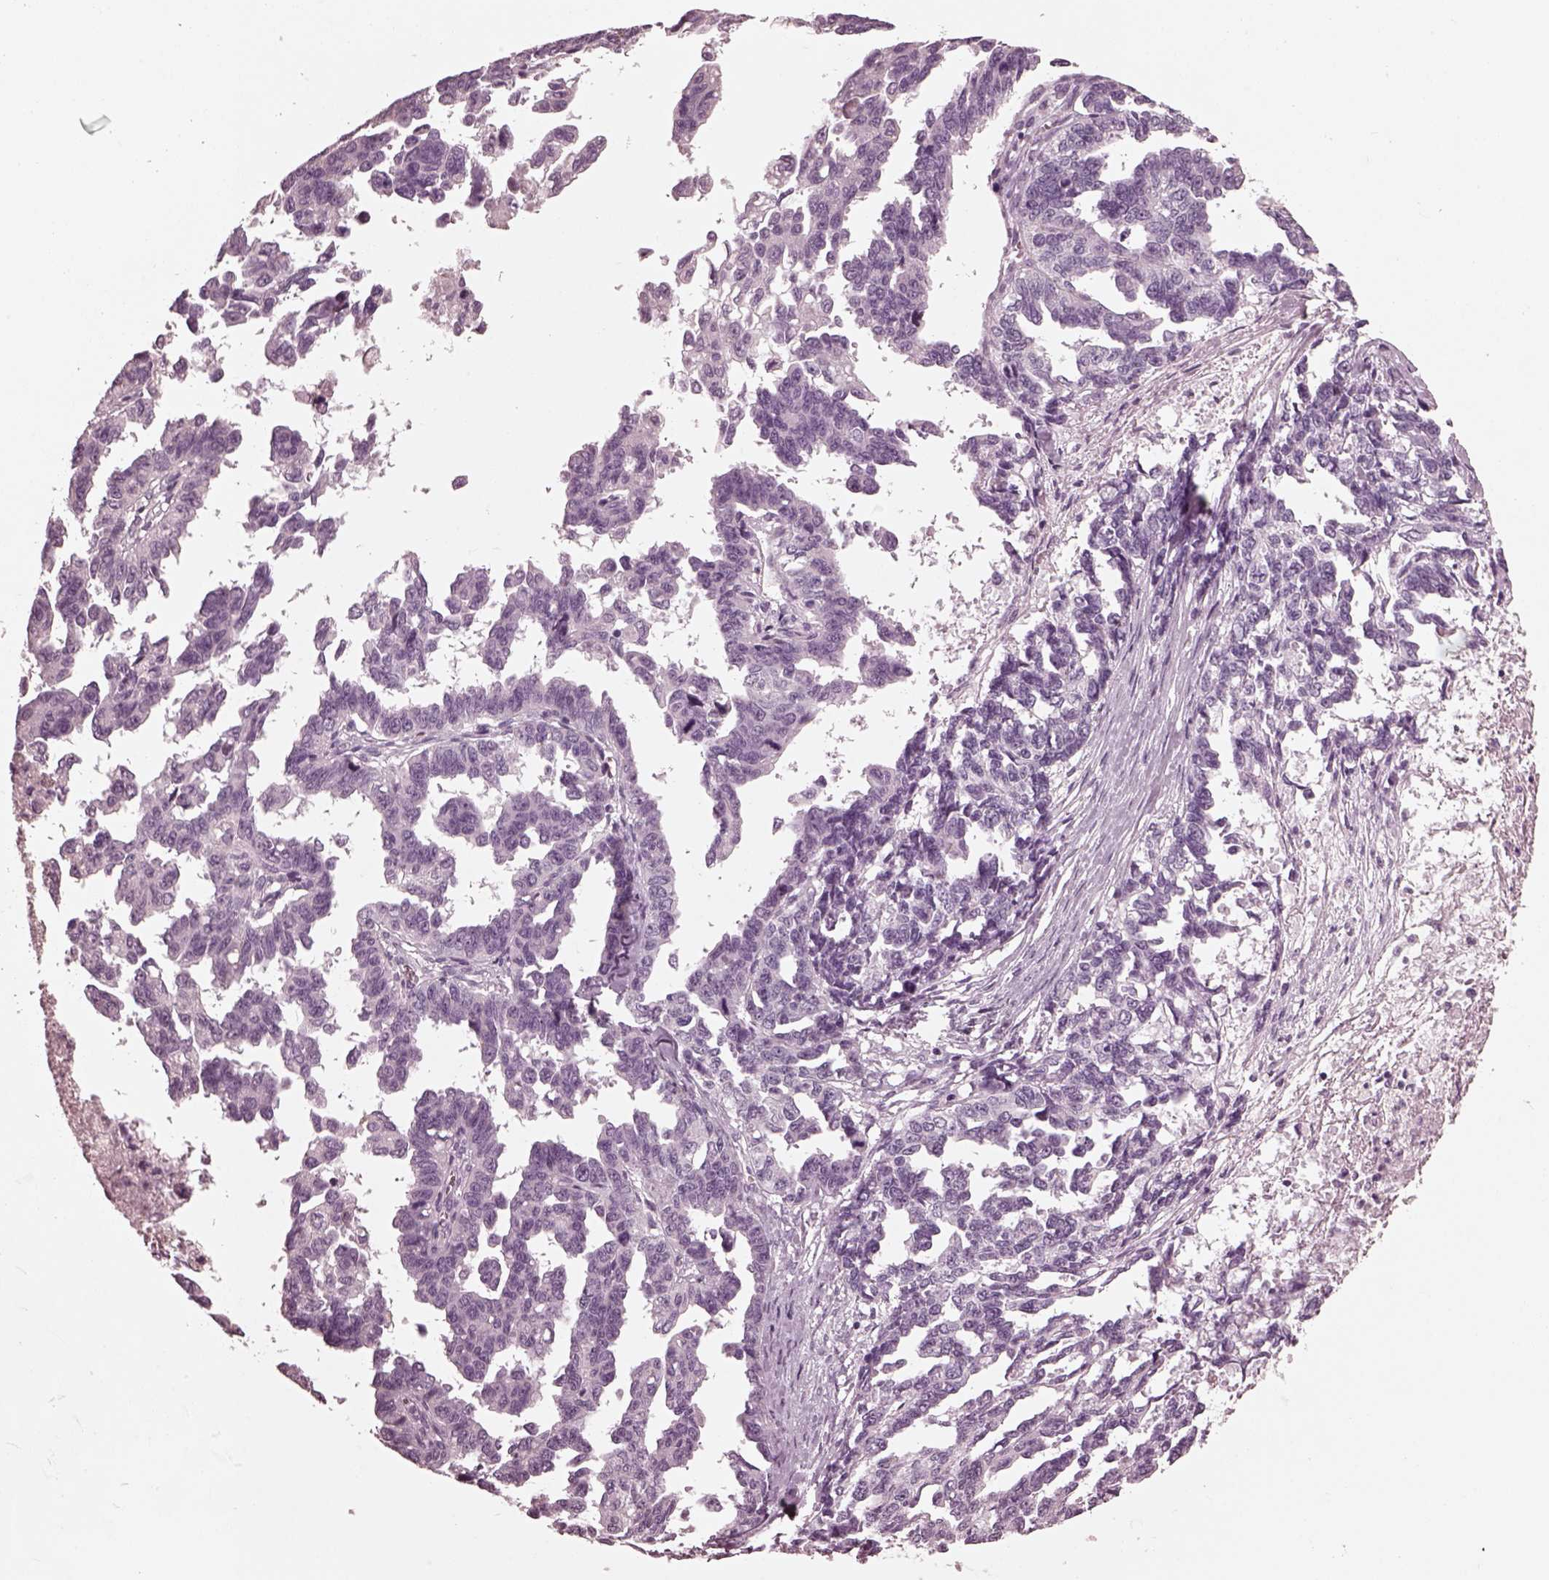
{"staining": {"intensity": "negative", "quantity": "none", "location": "none"}, "tissue": "ovarian cancer", "cell_type": "Tumor cells", "image_type": "cancer", "snomed": [{"axis": "morphology", "description": "Cystadenocarcinoma, serous, NOS"}, {"axis": "topography", "description": "Ovary"}], "caption": "DAB (3,3'-diaminobenzidine) immunohistochemical staining of ovarian cancer displays no significant positivity in tumor cells.", "gene": "CGA", "patient": {"sex": "female", "age": 69}}